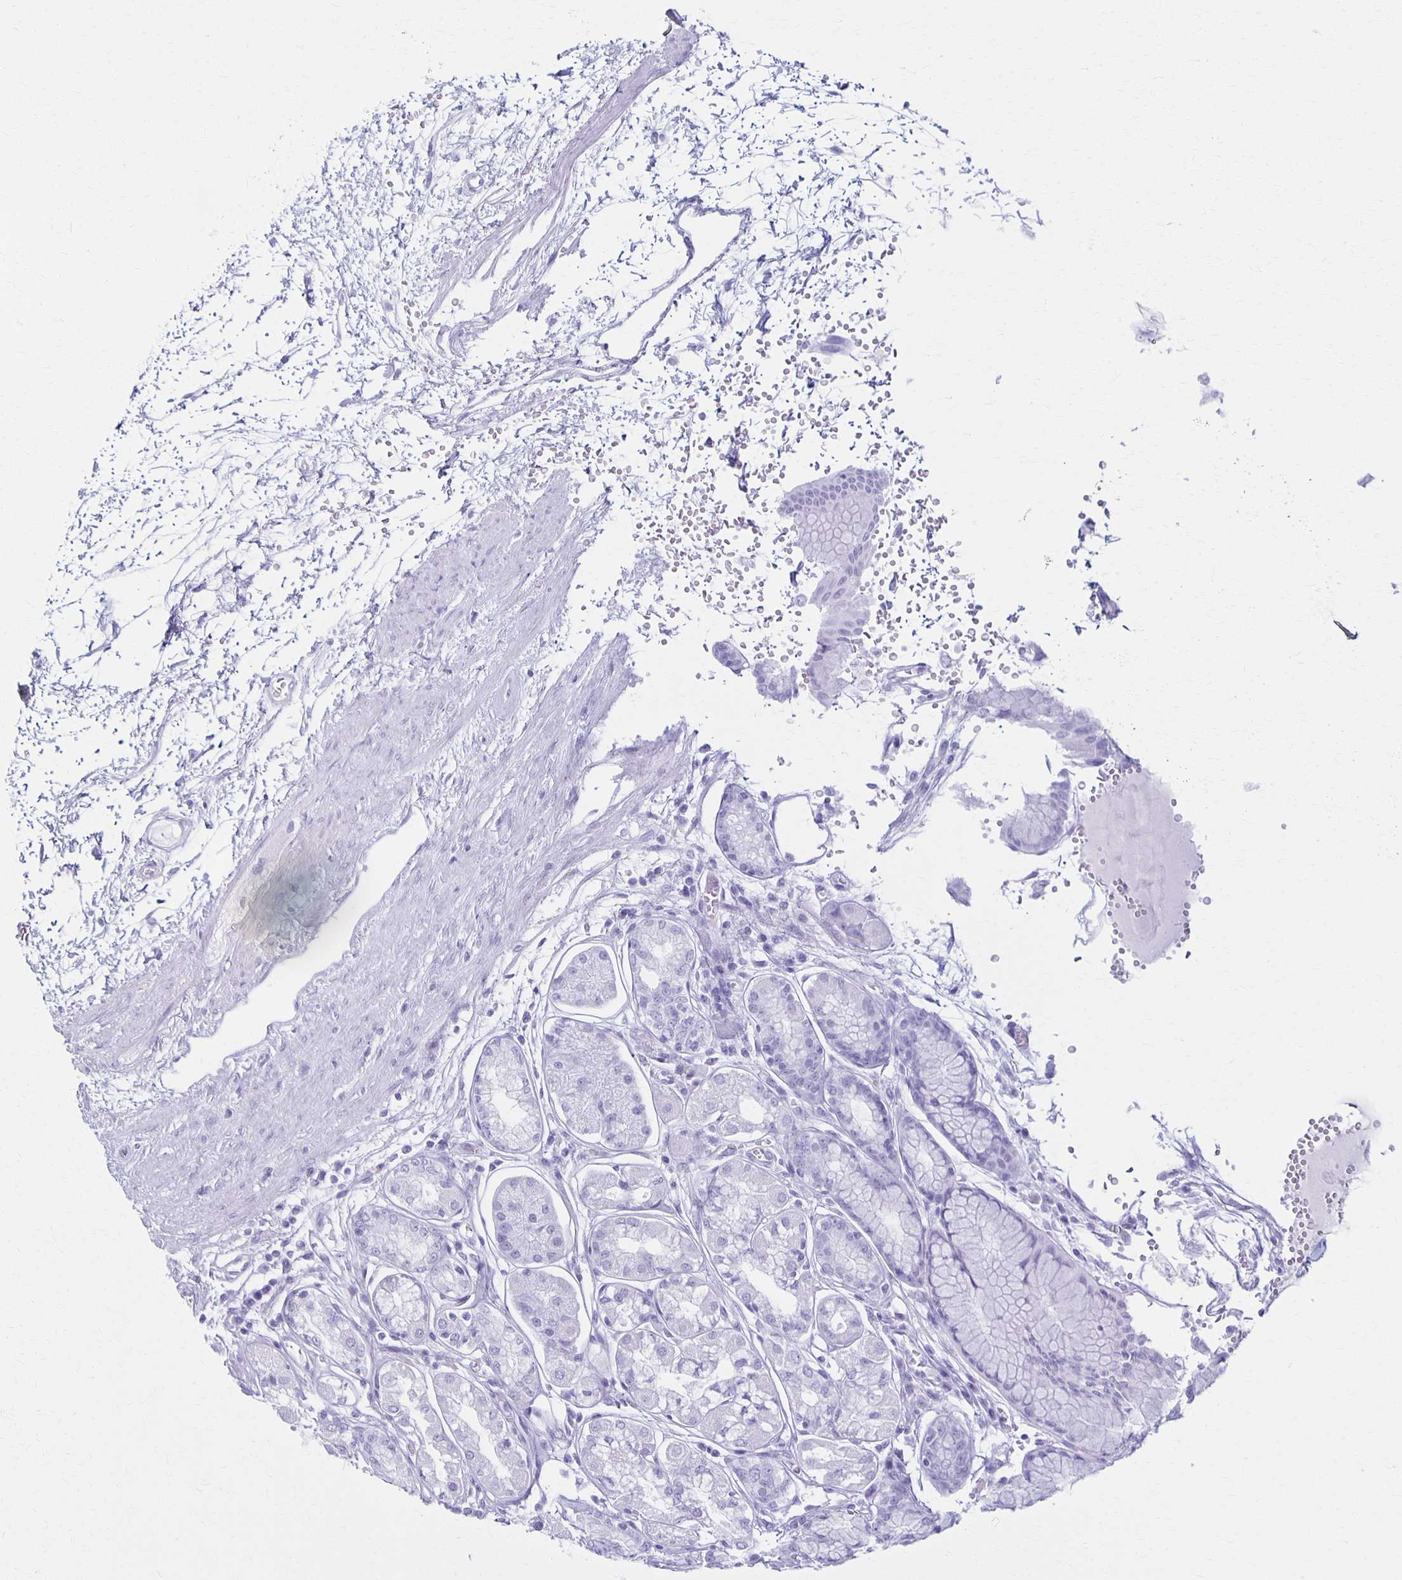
{"staining": {"intensity": "negative", "quantity": "none", "location": "none"}, "tissue": "stomach", "cell_type": "Glandular cells", "image_type": "normal", "snomed": [{"axis": "morphology", "description": "Normal tissue, NOS"}, {"axis": "topography", "description": "Stomach"}, {"axis": "topography", "description": "Stomach, lower"}], "caption": "Immunohistochemistry micrograph of normal human stomach stained for a protein (brown), which reveals no expression in glandular cells. The staining was performed using DAB to visualize the protein expression in brown, while the nuclei were stained in blue with hematoxylin (Magnification: 20x).", "gene": "HOMER1", "patient": {"sex": "male", "age": 76}}